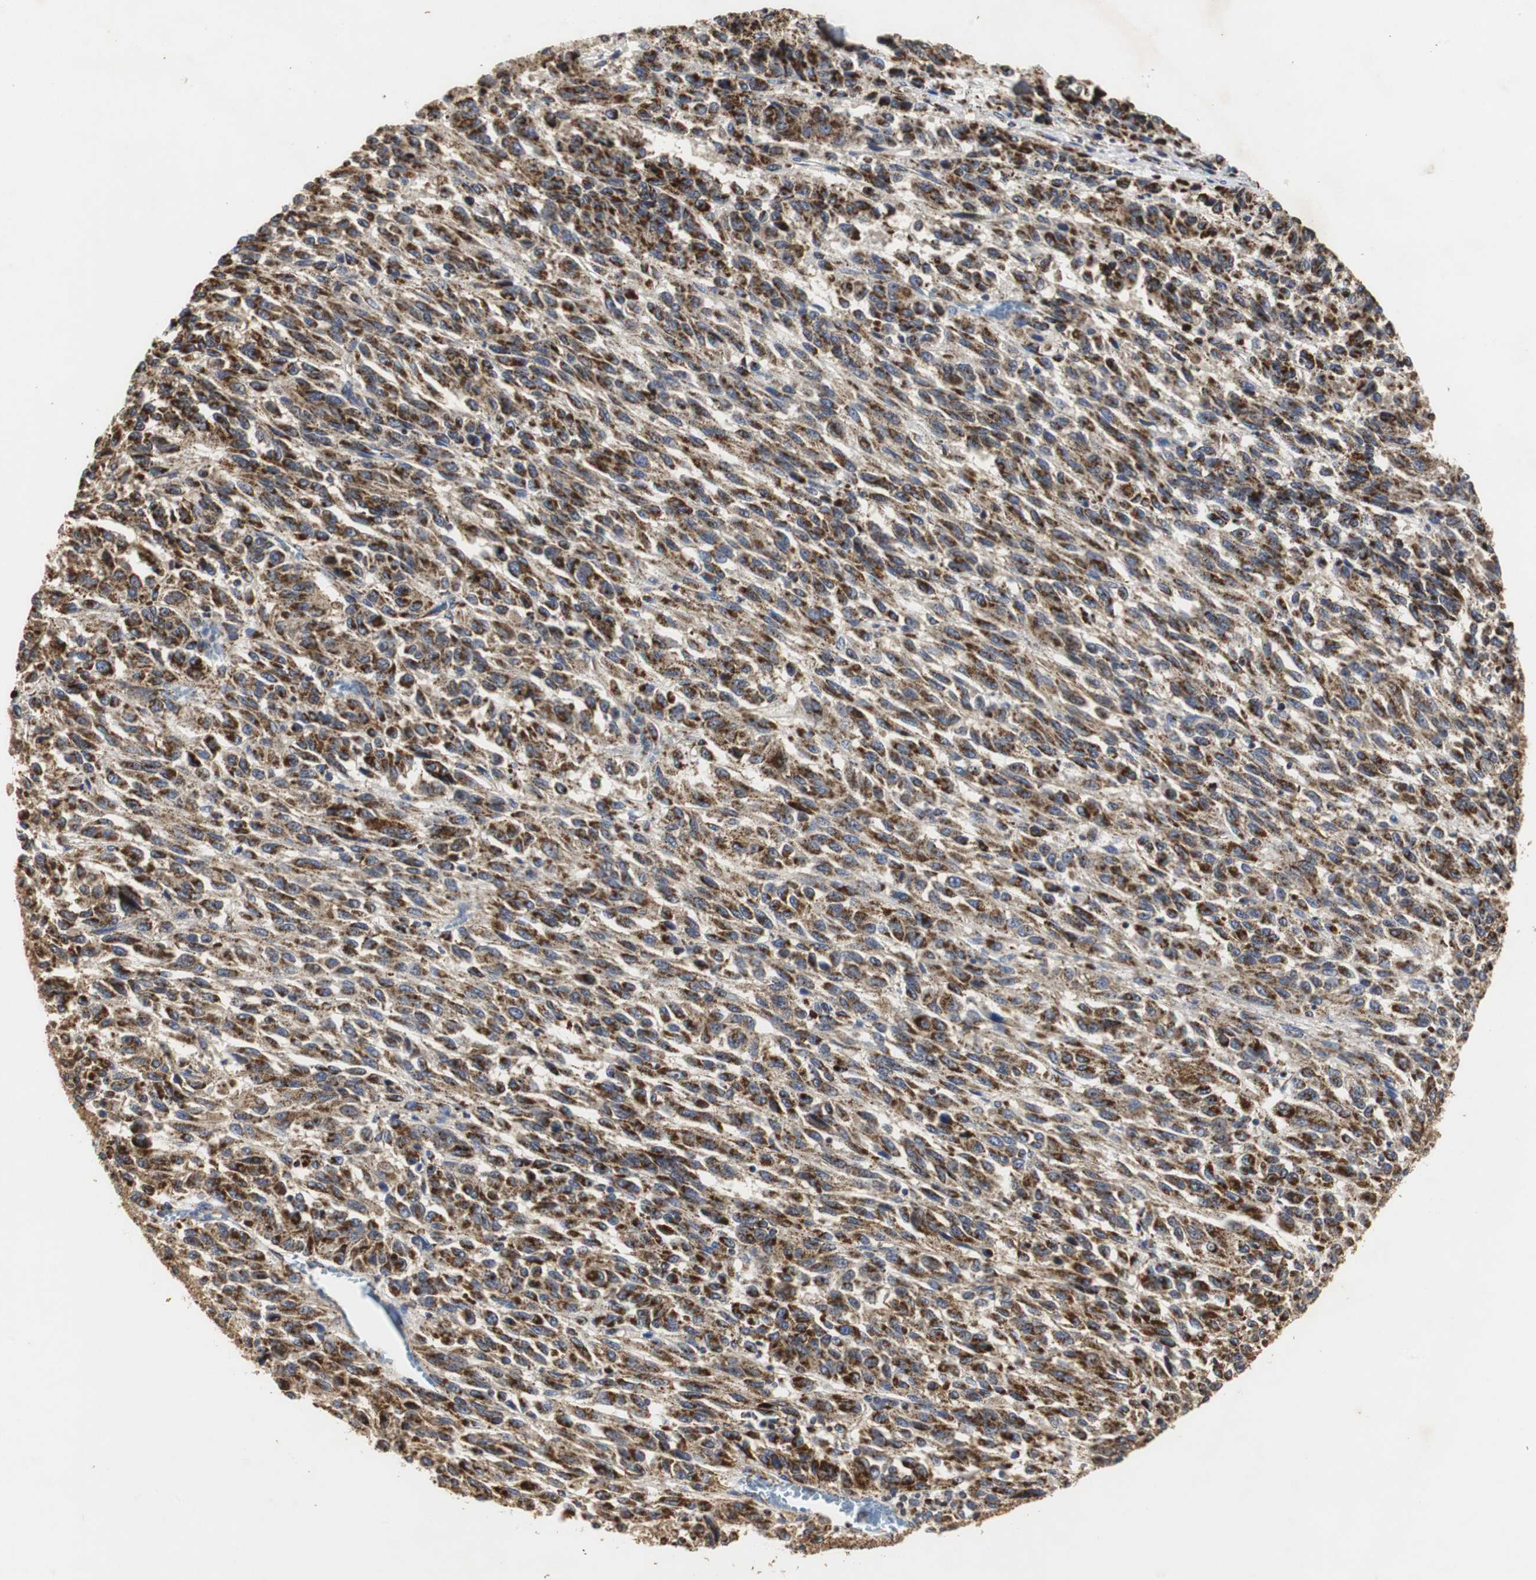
{"staining": {"intensity": "strong", "quantity": ">75%", "location": "cytoplasmic/membranous"}, "tissue": "melanoma", "cell_type": "Tumor cells", "image_type": "cancer", "snomed": [{"axis": "morphology", "description": "Malignant melanoma, Metastatic site"}, {"axis": "topography", "description": "Lung"}], "caption": "Malignant melanoma (metastatic site) stained for a protein displays strong cytoplasmic/membranous positivity in tumor cells.", "gene": "HSD17B10", "patient": {"sex": "male", "age": 64}}